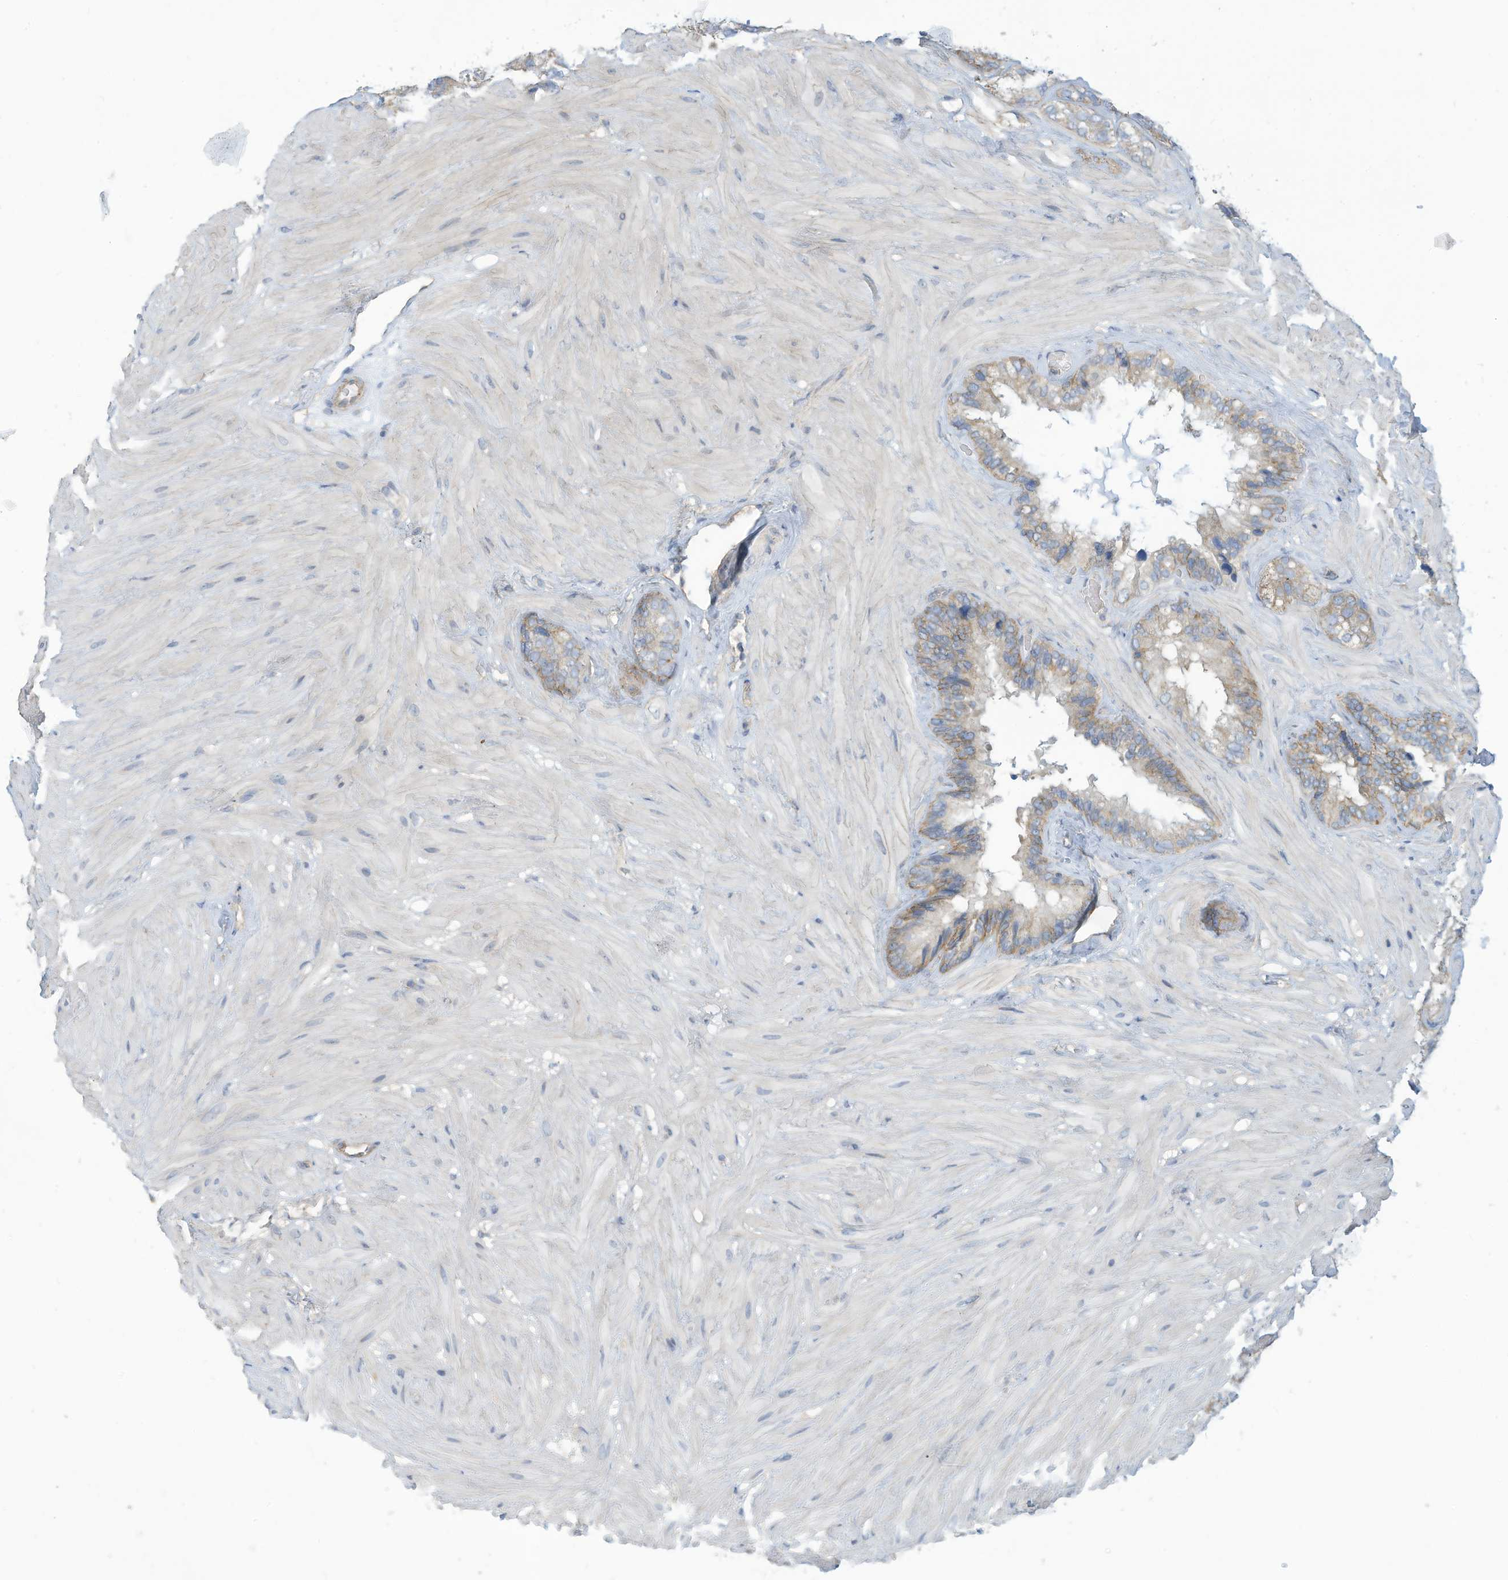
{"staining": {"intensity": "weak", "quantity": "<25%", "location": "cytoplasmic/membranous"}, "tissue": "seminal vesicle", "cell_type": "Glandular cells", "image_type": "normal", "snomed": [{"axis": "morphology", "description": "Normal tissue, NOS"}, {"axis": "topography", "description": "Prostate"}, {"axis": "topography", "description": "Seminal veicle"}], "caption": "Protein analysis of benign seminal vesicle reveals no significant staining in glandular cells. (Immunohistochemistry (ihc), brightfield microscopy, high magnification).", "gene": "ADAT2", "patient": {"sex": "male", "age": 68}}